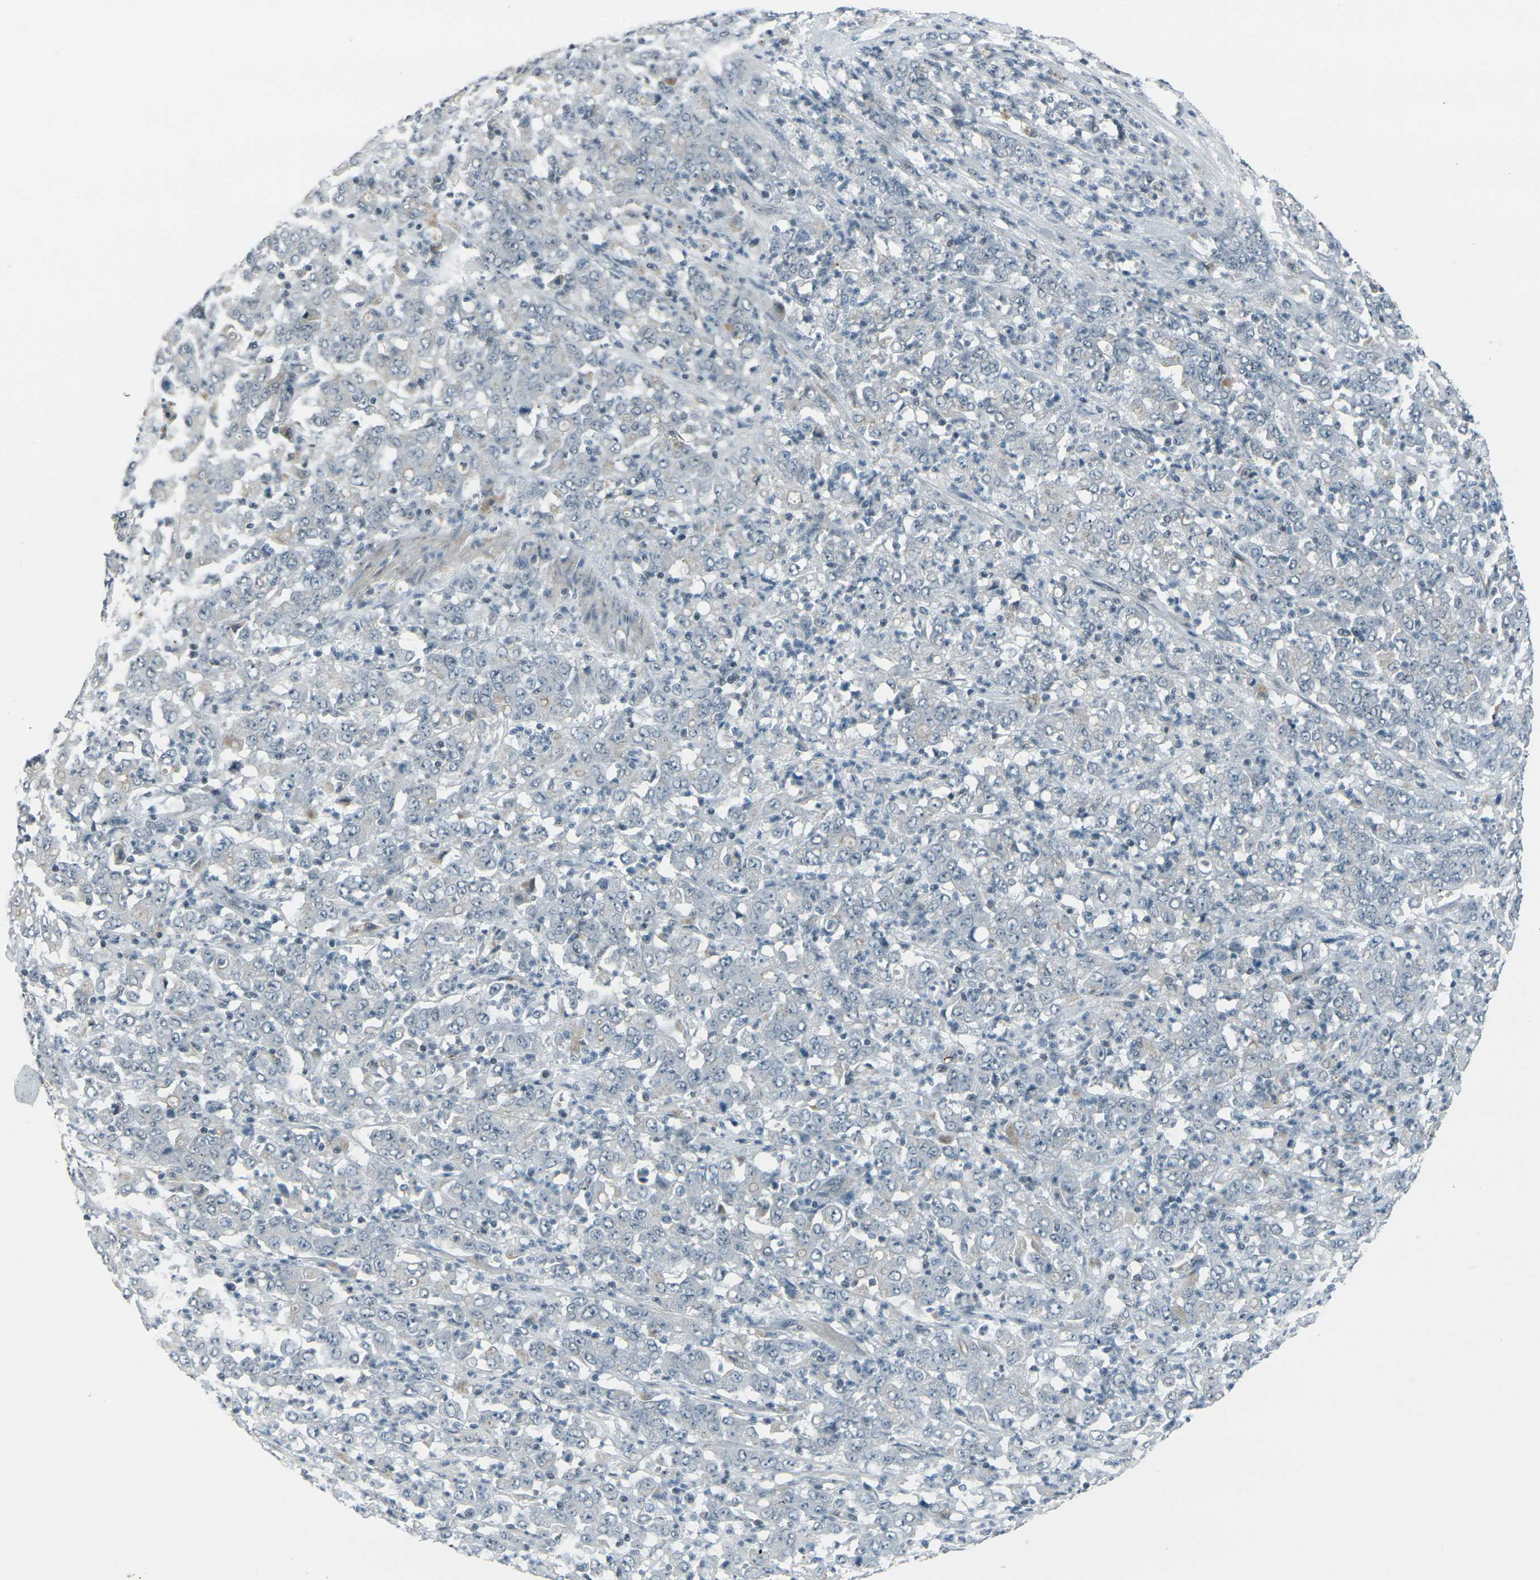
{"staining": {"intensity": "negative", "quantity": "none", "location": "none"}, "tissue": "stomach cancer", "cell_type": "Tumor cells", "image_type": "cancer", "snomed": [{"axis": "morphology", "description": "Adenocarcinoma, NOS"}, {"axis": "topography", "description": "Stomach, lower"}], "caption": "Immunohistochemistry (IHC) of human stomach cancer shows no positivity in tumor cells.", "gene": "GPR19", "patient": {"sex": "female", "age": 71}}